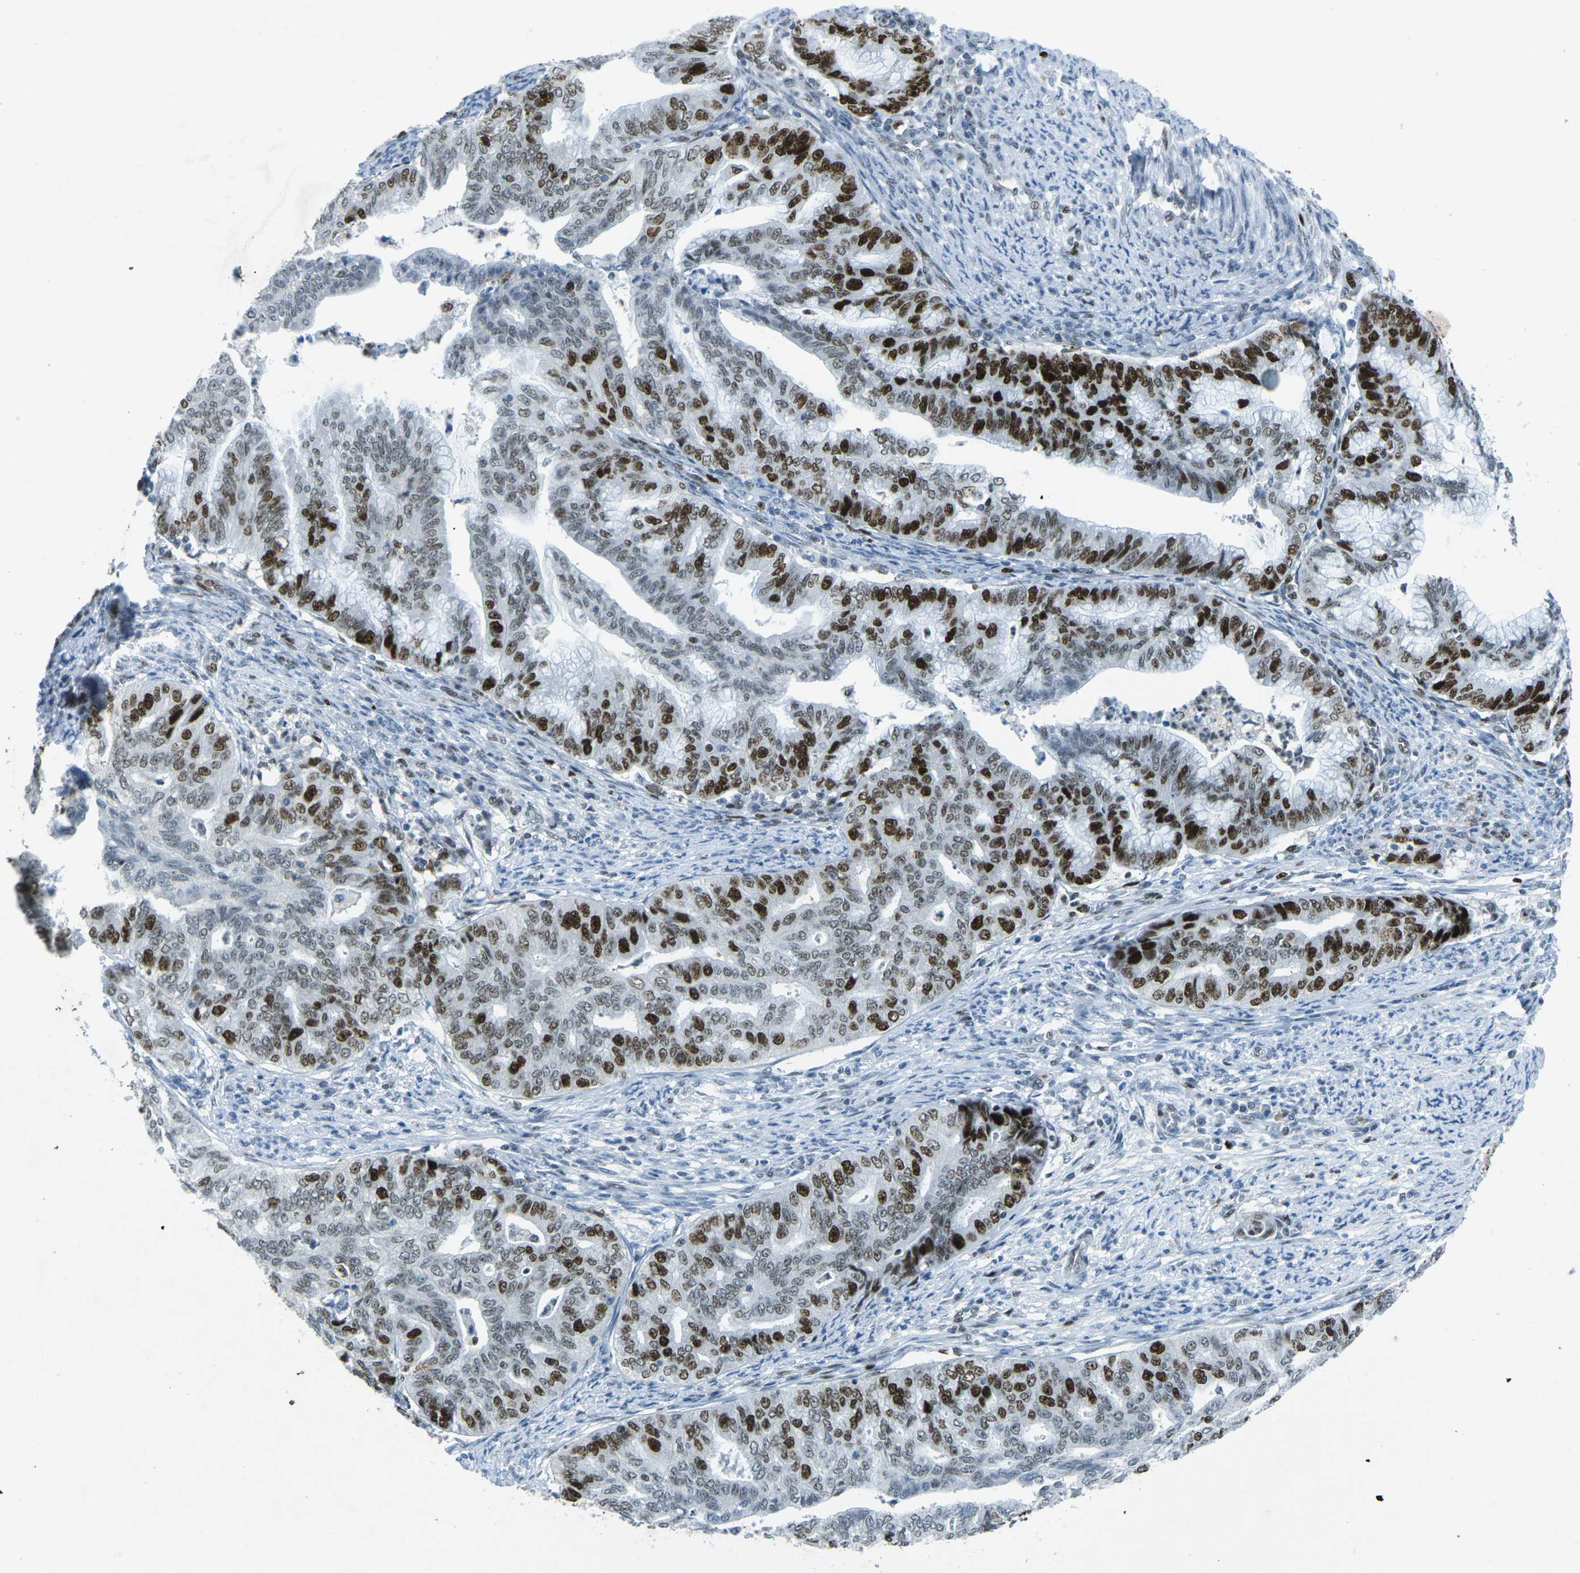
{"staining": {"intensity": "strong", "quantity": ">75%", "location": "nuclear"}, "tissue": "endometrial cancer", "cell_type": "Tumor cells", "image_type": "cancer", "snomed": [{"axis": "morphology", "description": "Adenocarcinoma, NOS"}, {"axis": "topography", "description": "Endometrium"}], "caption": "Endometrial cancer stained with IHC exhibits strong nuclear staining in approximately >75% of tumor cells. (DAB IHC, brown staining for protein, blue staining for nuclei).", "gene": "RB1", "patient": {"sex": "female", "age": 79}}